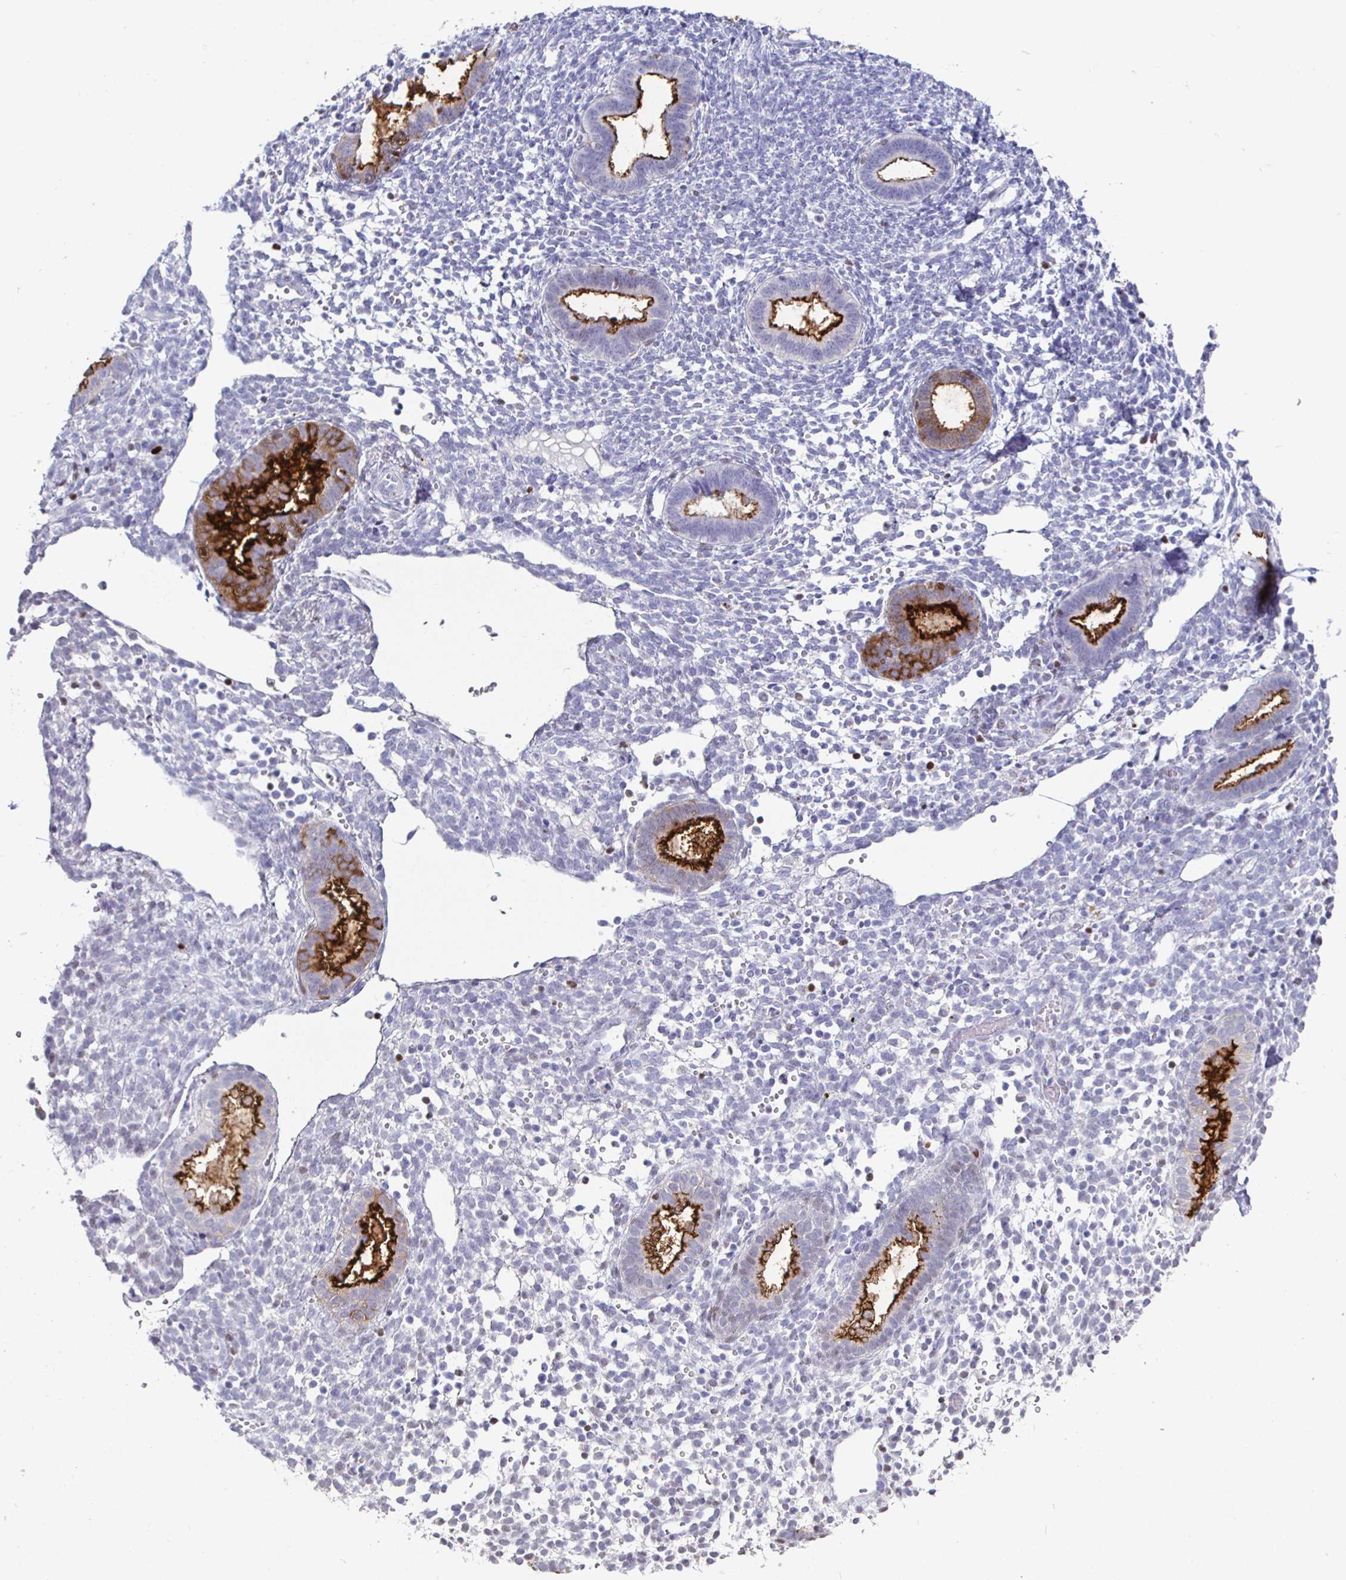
{"staining": {"intensity": "negative", "quantity": "none", "location": "none"}, "tissue": "endometrium", "cell_type": "Cells in endometrial stroma", "image_type": "normal", "snomed": [{"axis": "morphology", "description": "Normal tissue, NOS"}, {"axis": "topography", "description": "Endometrium"}], "caption": "IHC histopathology image of benign human endometrium stained for a protein (brown), which exhibits no staining in cells in endometrial stroma.", "gene": "RUNX2", "patient": {"sex": "female", "age": 36}}